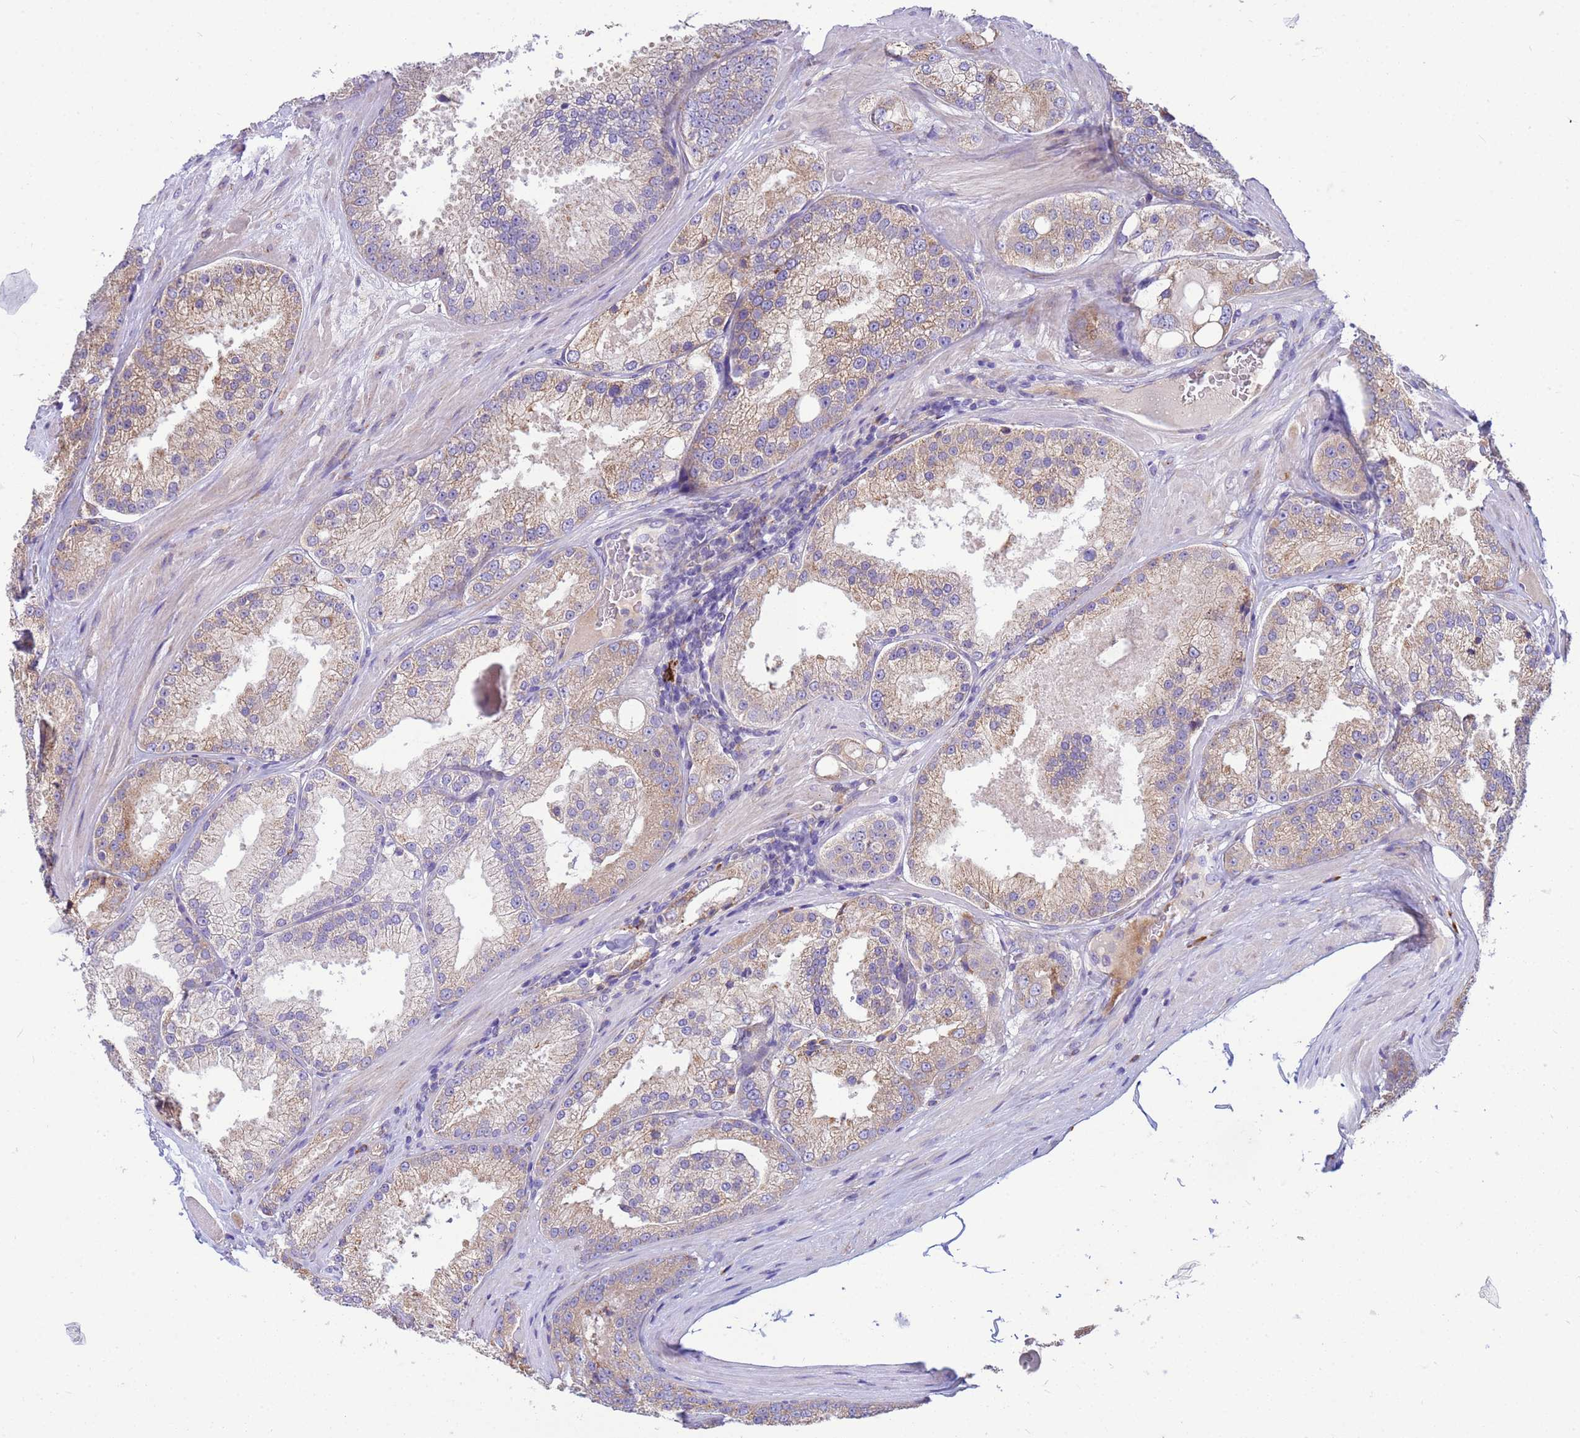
{"staining": {"intensity": "moderate", "quantity": "25%-75%", "location": "cytoplasmic/membranous"}, "tissue": "prostate cancer", "cell_type": "Tumor cells", "image_type": "cancer", "snomed": [{"axis": "morphology", "description": "Adenocarcinoma, High grade"}, {"axis": "topography", "description": "Prostate"}], "caption": "Prostate cancer (adenocarcinoma (high-grade)) stained for a protein displays moderate cytoplasmic/membranous positivity in tumor cells. (DAB (3,3'-diaminobenzidine) IHC with brightfield microscopy, high magnification).", "gene": "THAP5", "patient": {"sex": "male", "age": 61}}